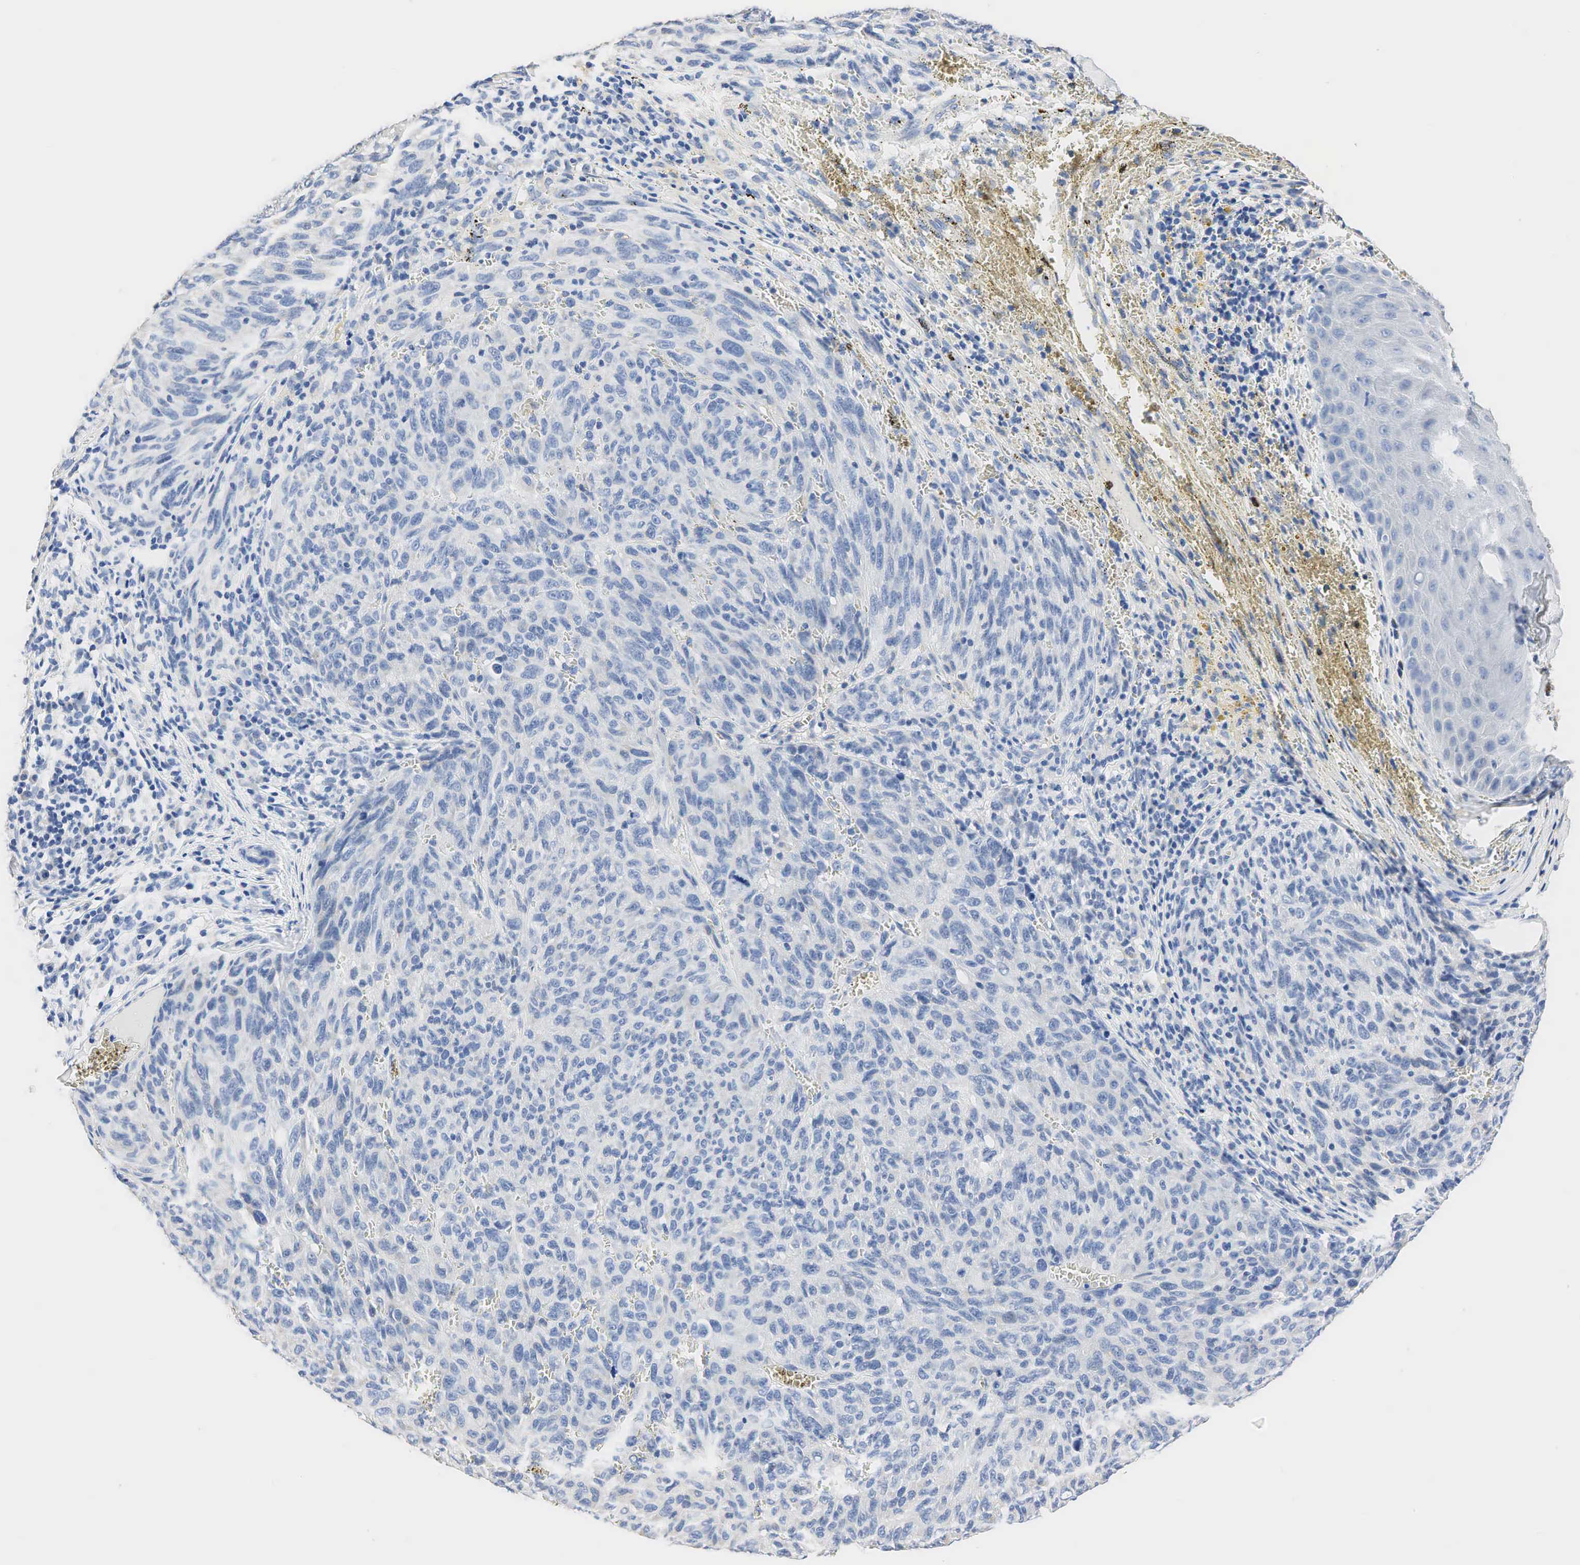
{"staining": {"intensity": "negative", "quantity": "none", "location": "none"}, "tissue": "melanoma", "cell_type": "Tumor cells", "image_type": "cancer", "snomed": [{"axis": "morphology", "description": "Malignant melanoma, NOS"}, {"axis": "topography", "description": "Skin"}], "caption": "Immunohistochemistry (IHC) histopathology image of neoplastic tissue: human malignant melanoma stained with DAB exhibits no significant protein expression in tumor cells. (DAB immunohistochemistry (IHC), high magnification).", "gene": "SST", "patient": {"sex": "male", "age": 76}}